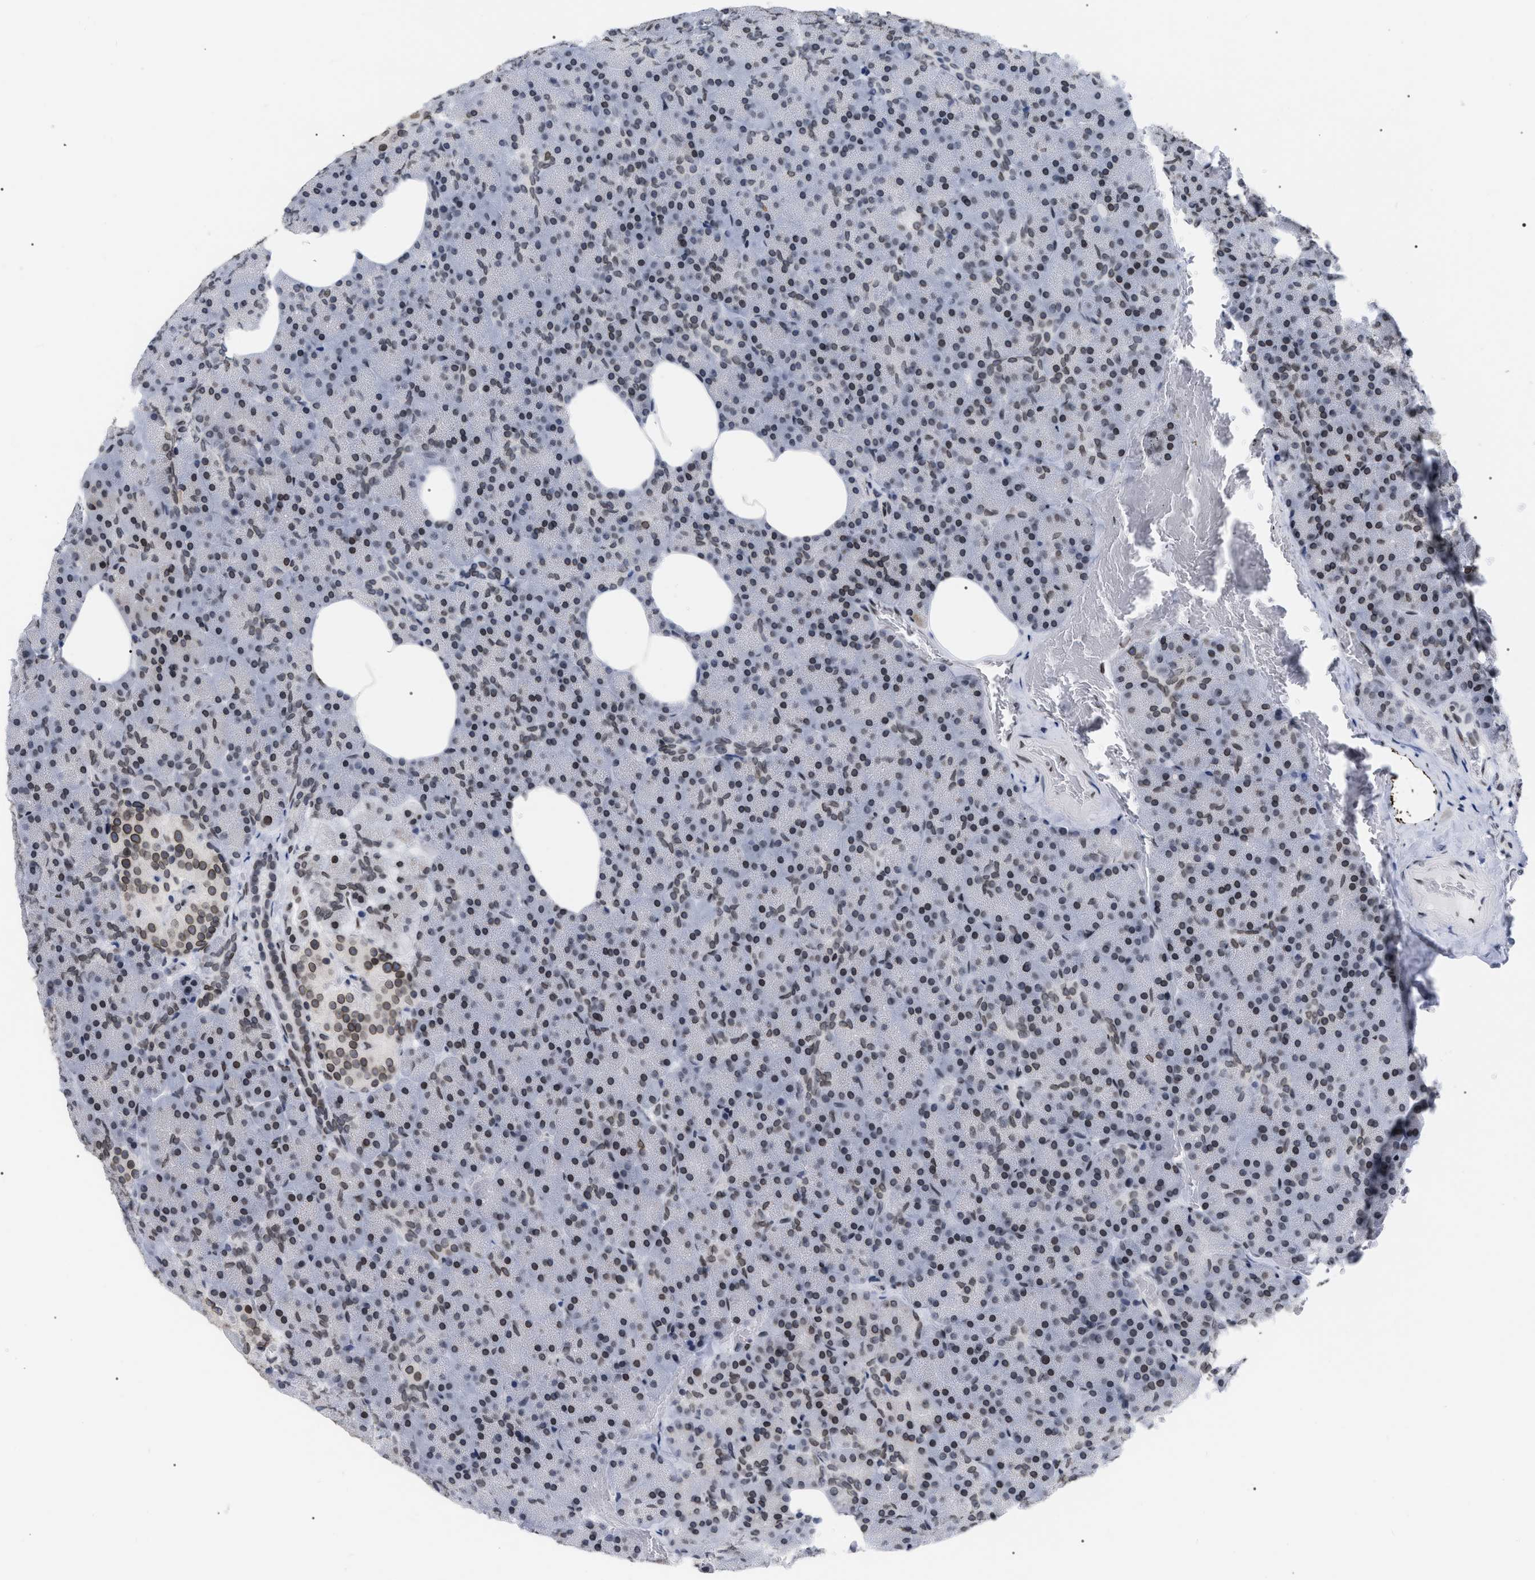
{"staining": {"intensity": "weak", "quantity": ">75%", "location": "cytoplasmic/membranous,nuclear"}, "tissue": "pancreas", "cell_type": "Exocrine glandular cells", "image_type": "normal", "snomed": [{"axis": "morphology", "description": "Normal tissue, NOS"}, {"axis": "topography", "description": "Pancreas"}], "caption": "The immunohistochemical stain highlights weak cytoplasmic/membranous,nuclear expression in exocrine glandular cells of unremarkable pancreas. (IHC, brightfield microscopy, high magnification).", "gene": "TPR", "patient": {"sex": "female", "age": 35}}